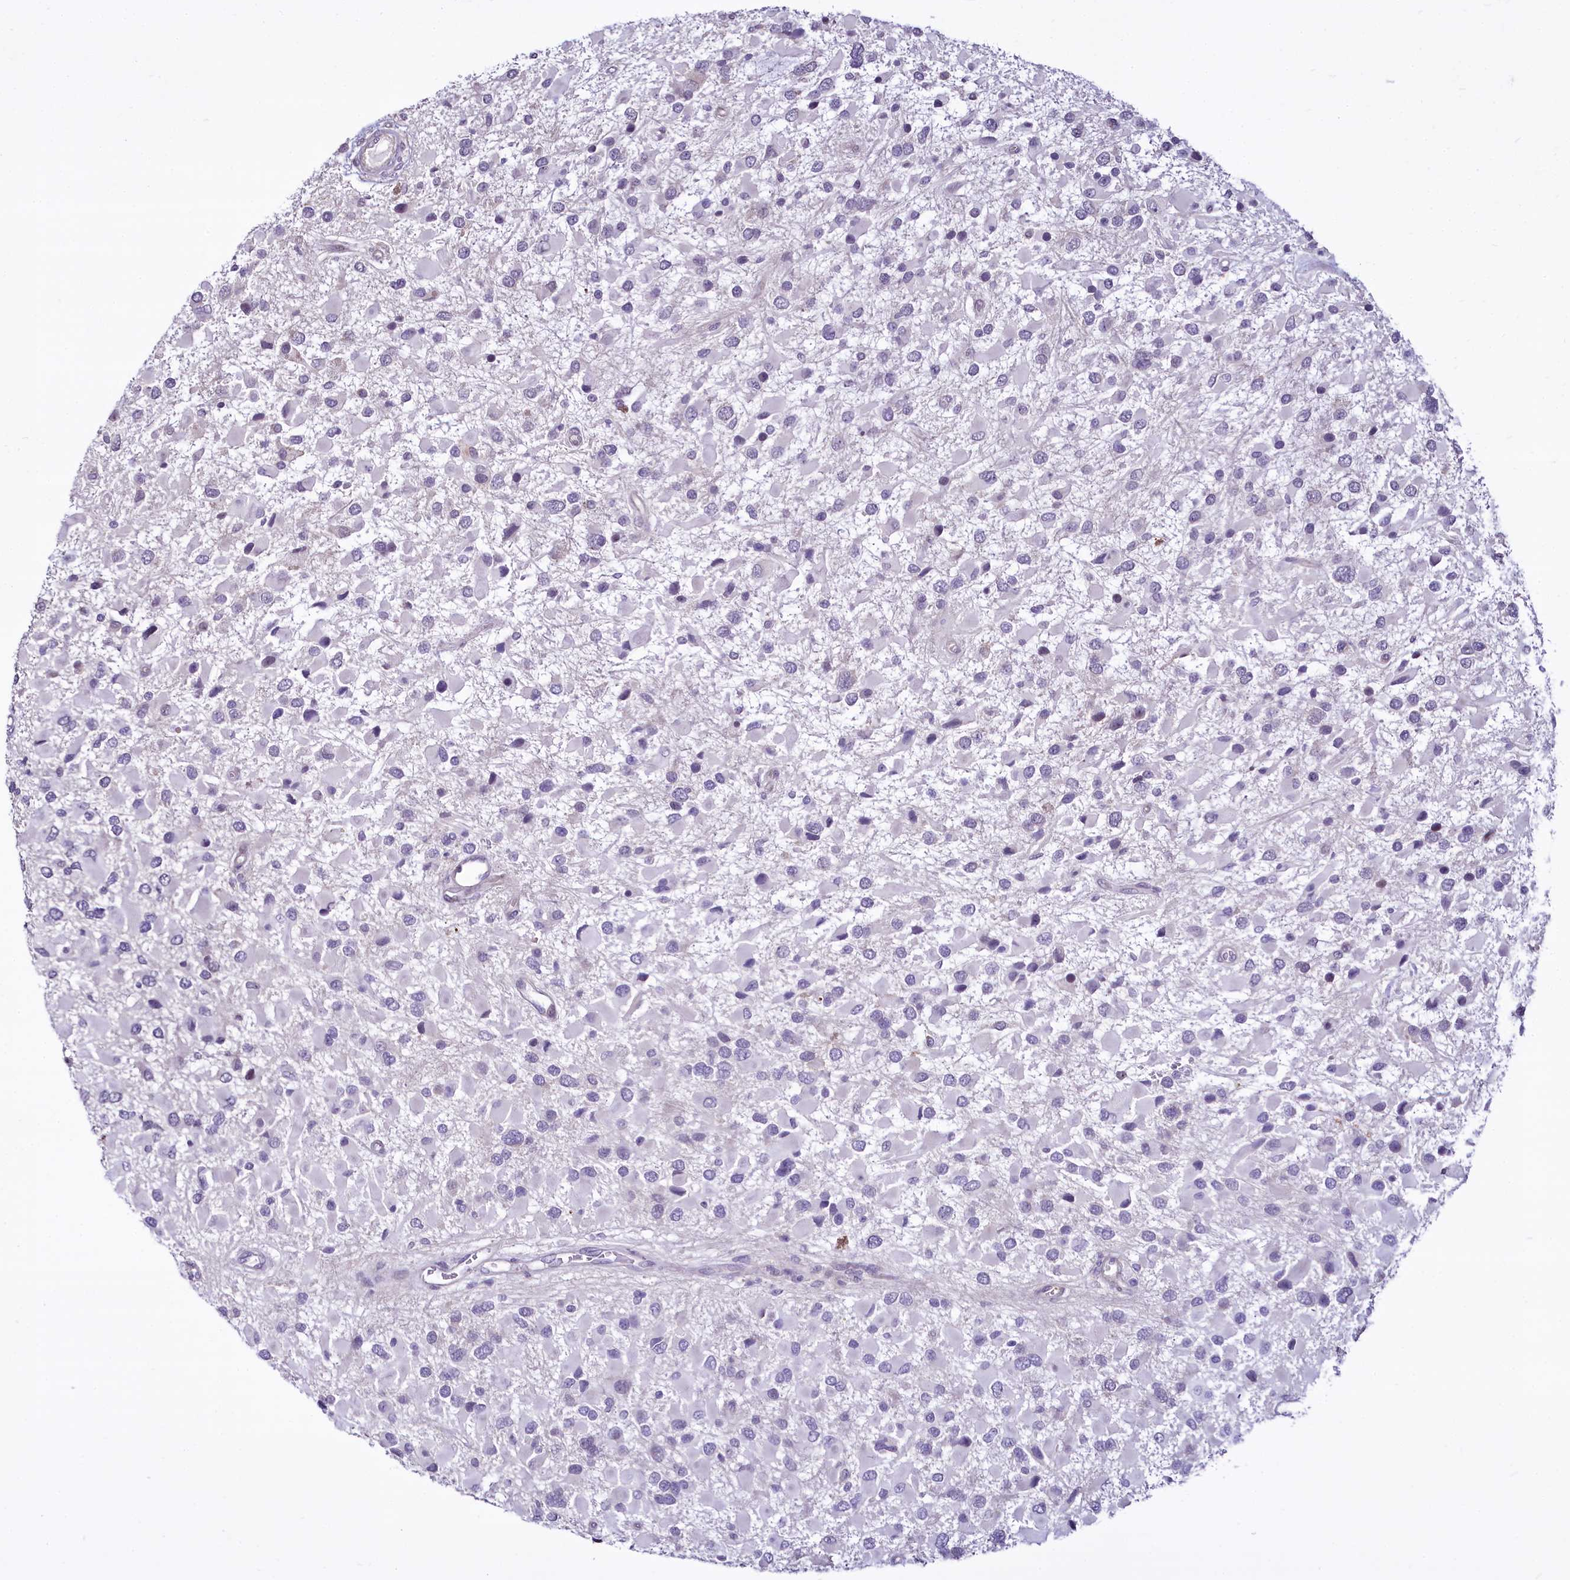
{"staining": {"intensity": "negative", "quantity": "none", "location": "none"}, "tissue": "glioma", "cell_type": "Tumor cells", "image_type": "cancer", "snomed": [{"axis": "morphology", "description": "Glioma, malignant, High grade"}, {"axis": "topography", "description": "Brain"}], "caption": "This is an immunohistochemistry micrograph of malignant high-grade glioma. There is no staining in tumor cells.", "gene": "BANK1", "patient": {"sex": "male", "age": 53}}